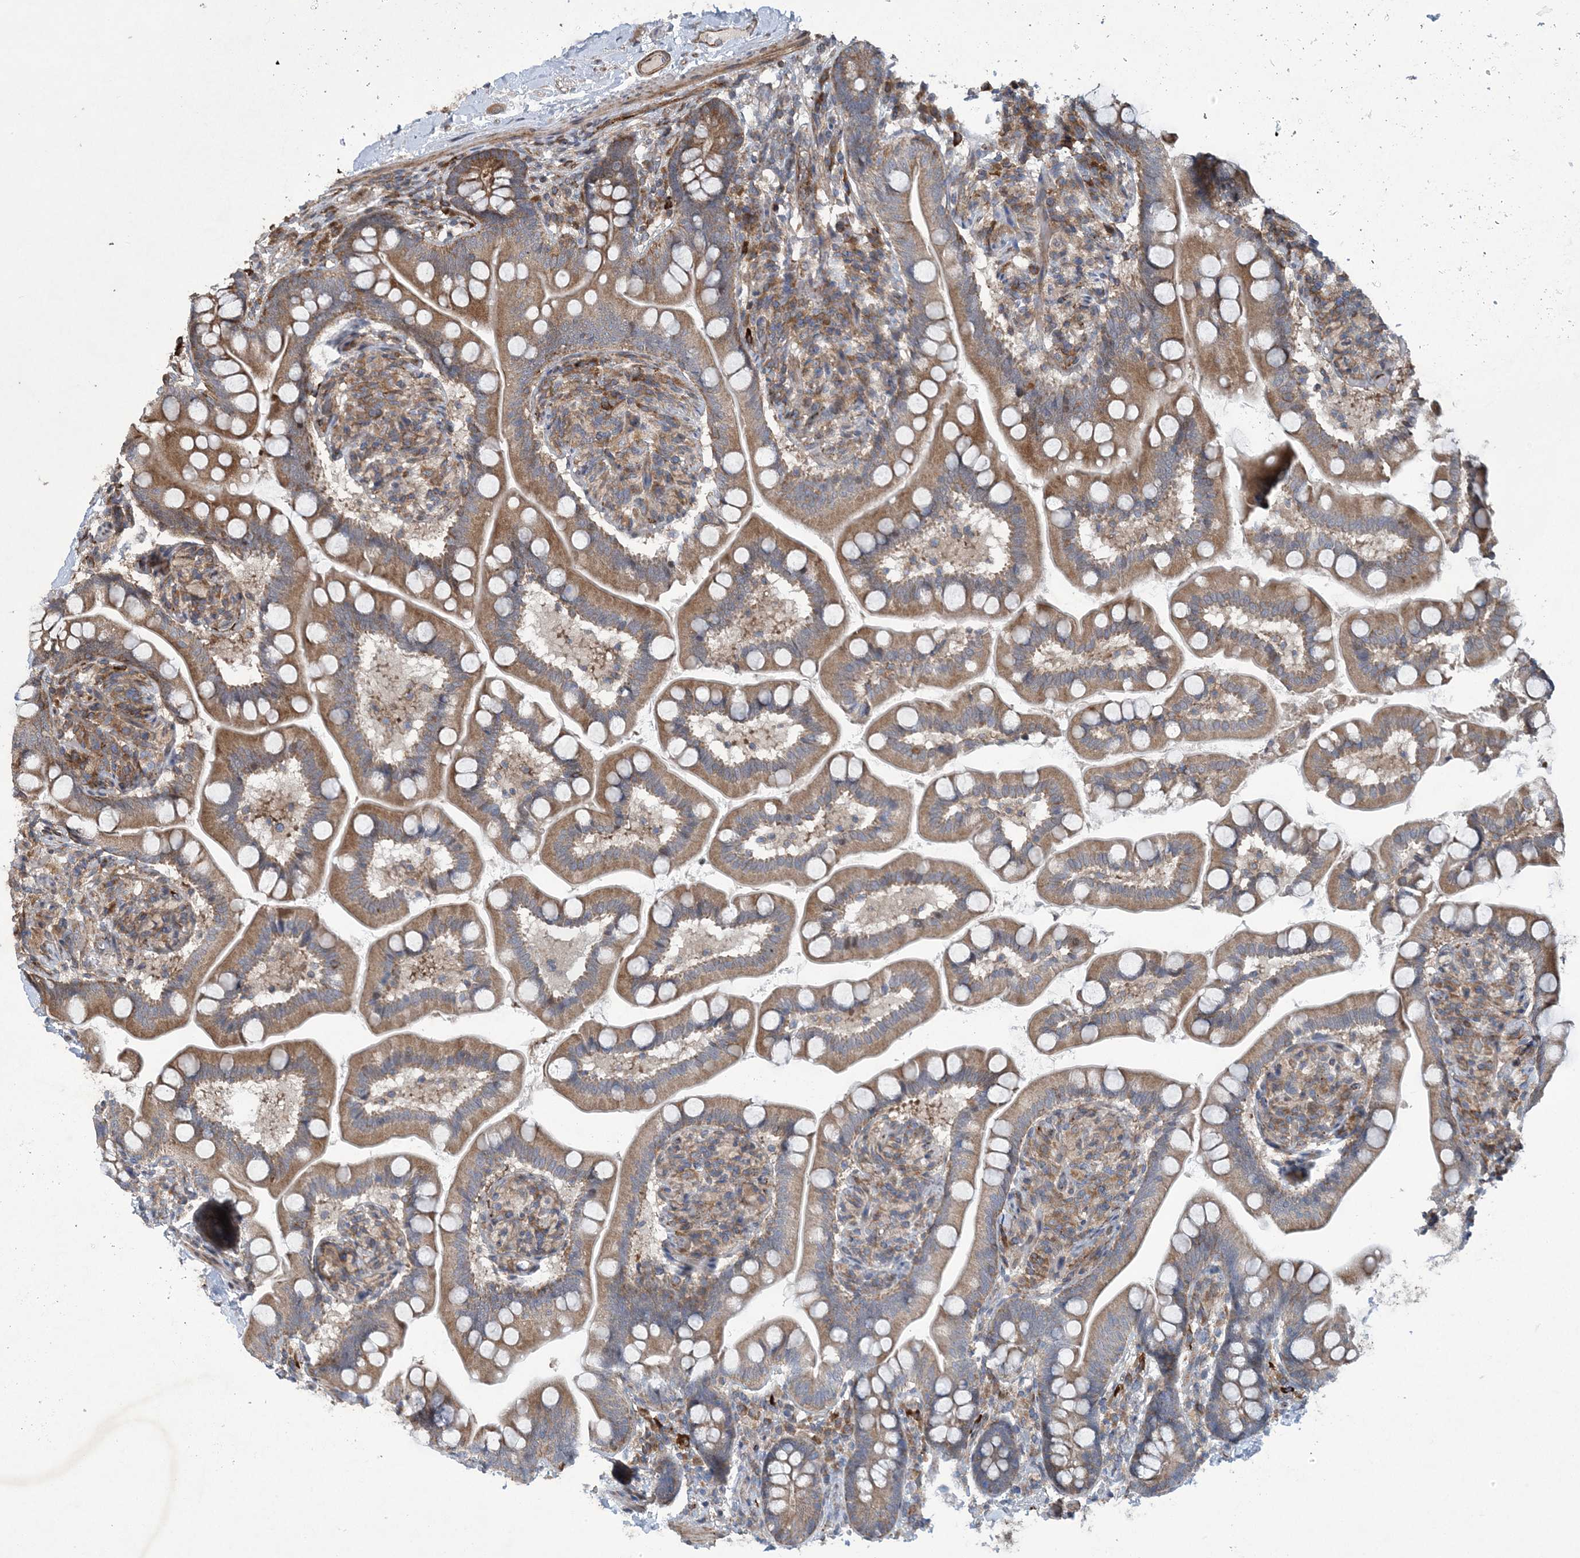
{"staining": {"intensity": "moderate", "quantity": ">75%", "location": "cytoplasmic/membranous"}, "tissue": "small intestine", "cell_type": "Glandular cells", "image_type": "normal", "snomed": [{"axis": "morphology", "description": "Normal tissue, NOS"}, {"axis": "topography", "description": "Small intestine"}], "caption": "Immunohistochemical staining of benign small intestine reveals moderate cytoplasmic/membranous protein expression in approximately >75% of glandular cells. The staining was performed using DAB (3,3'-diaminobenzidine), with brown indicating positive protein expression. Nuclei are stained blue with hematoxylin.", "gene": "N4BP2", "patient": {"sex": "female", "age": 64}}